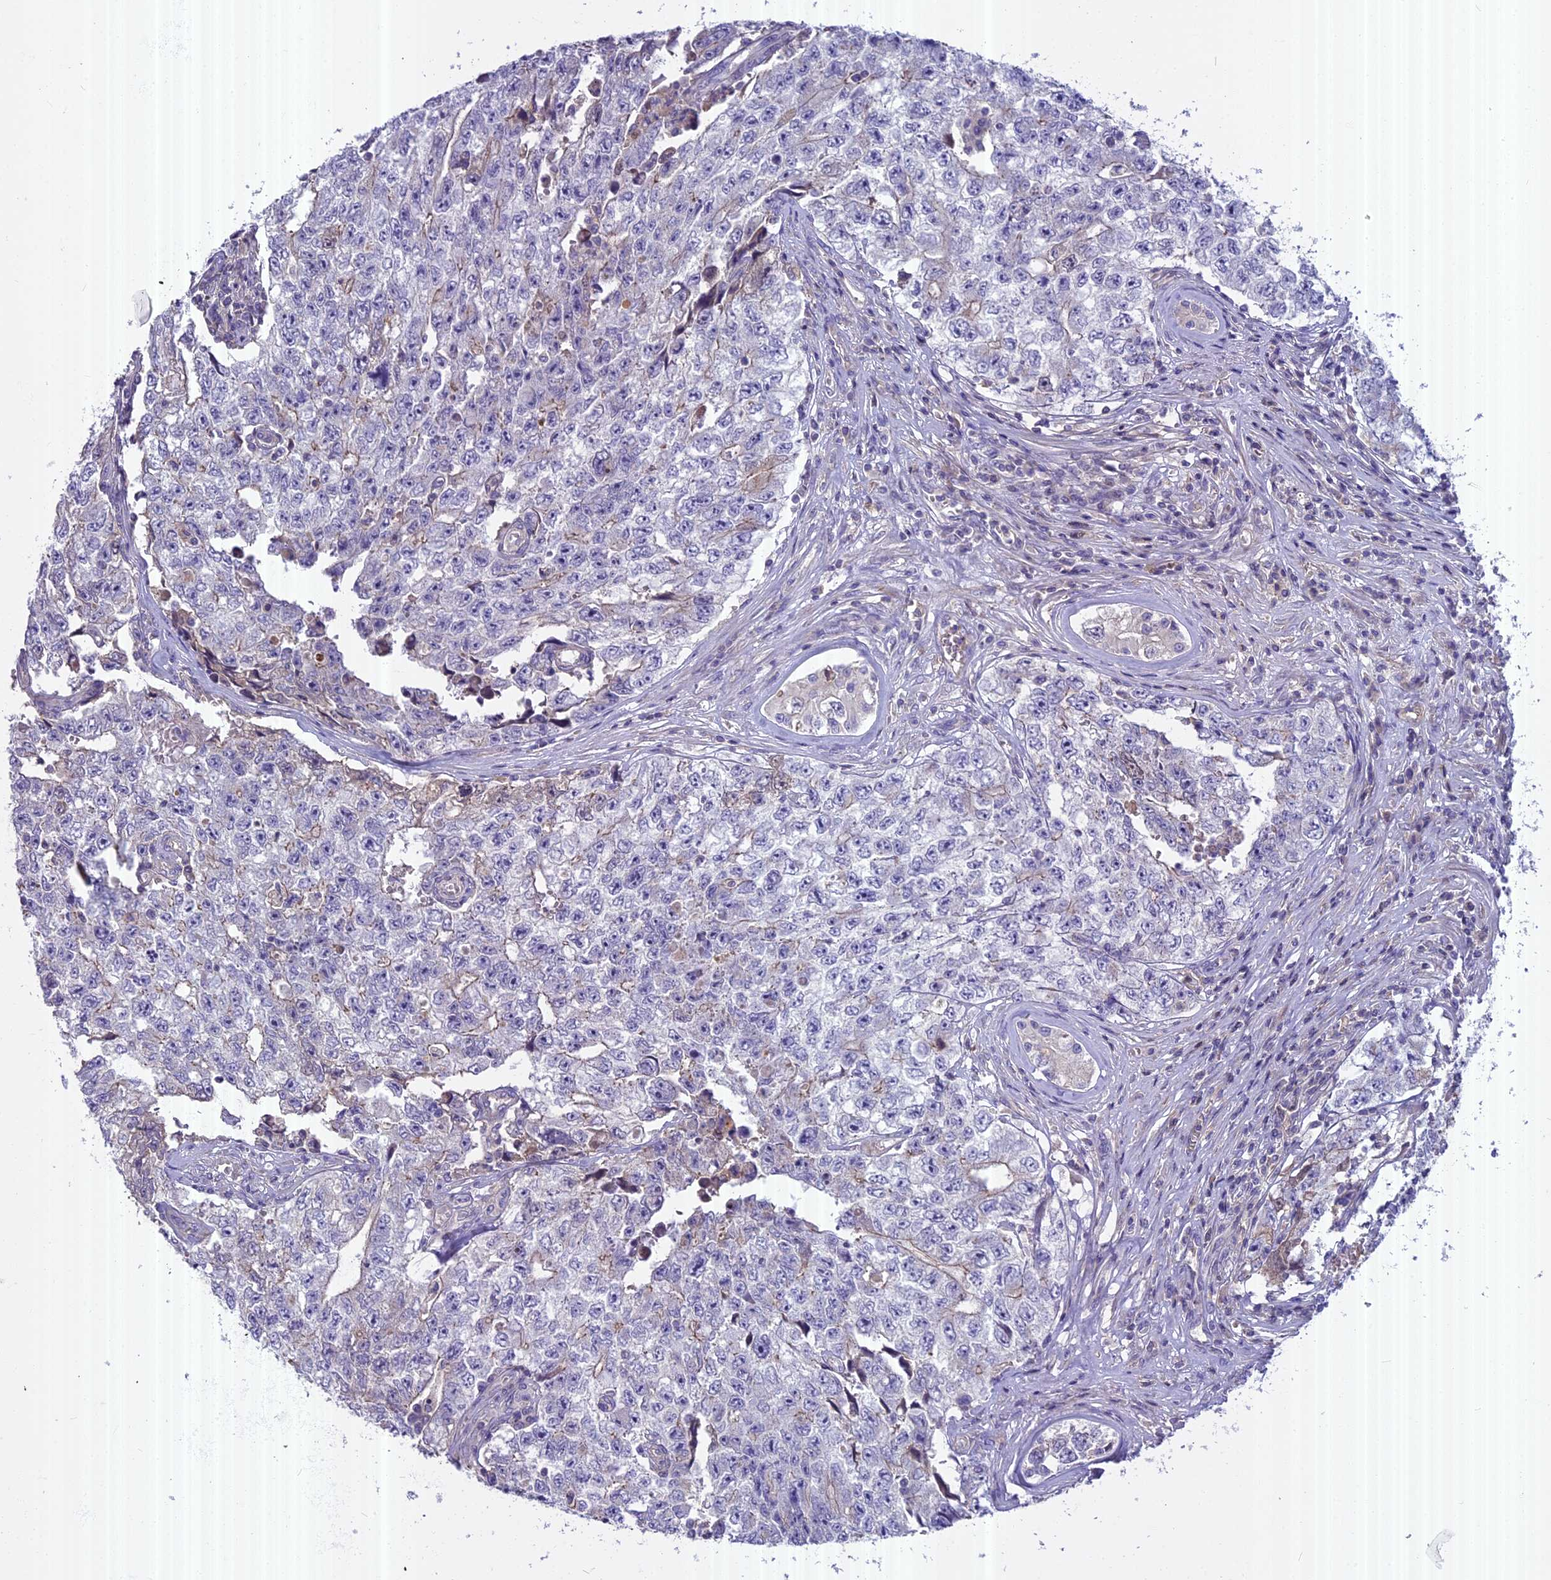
{"staining": {"intensity": "weak", "quantity": "<25%", "location": "cytoplasmic/membranous"}, "tissue": "testis cancer", "cell_type": "Tumor cells", "image_type": "cancer", "snomed": [{"axis": "morphology", "description": "Carcinoma, Embryonal, NOS"}, {"axis": "topography", "description": "Testis"}], "caption": "The histopathology image exhibits no staining of tumor cells in testis cancer (embryonal carcinoma).", "gene": "FAM98C", "patient": {"sex": "male", "age": 17}}